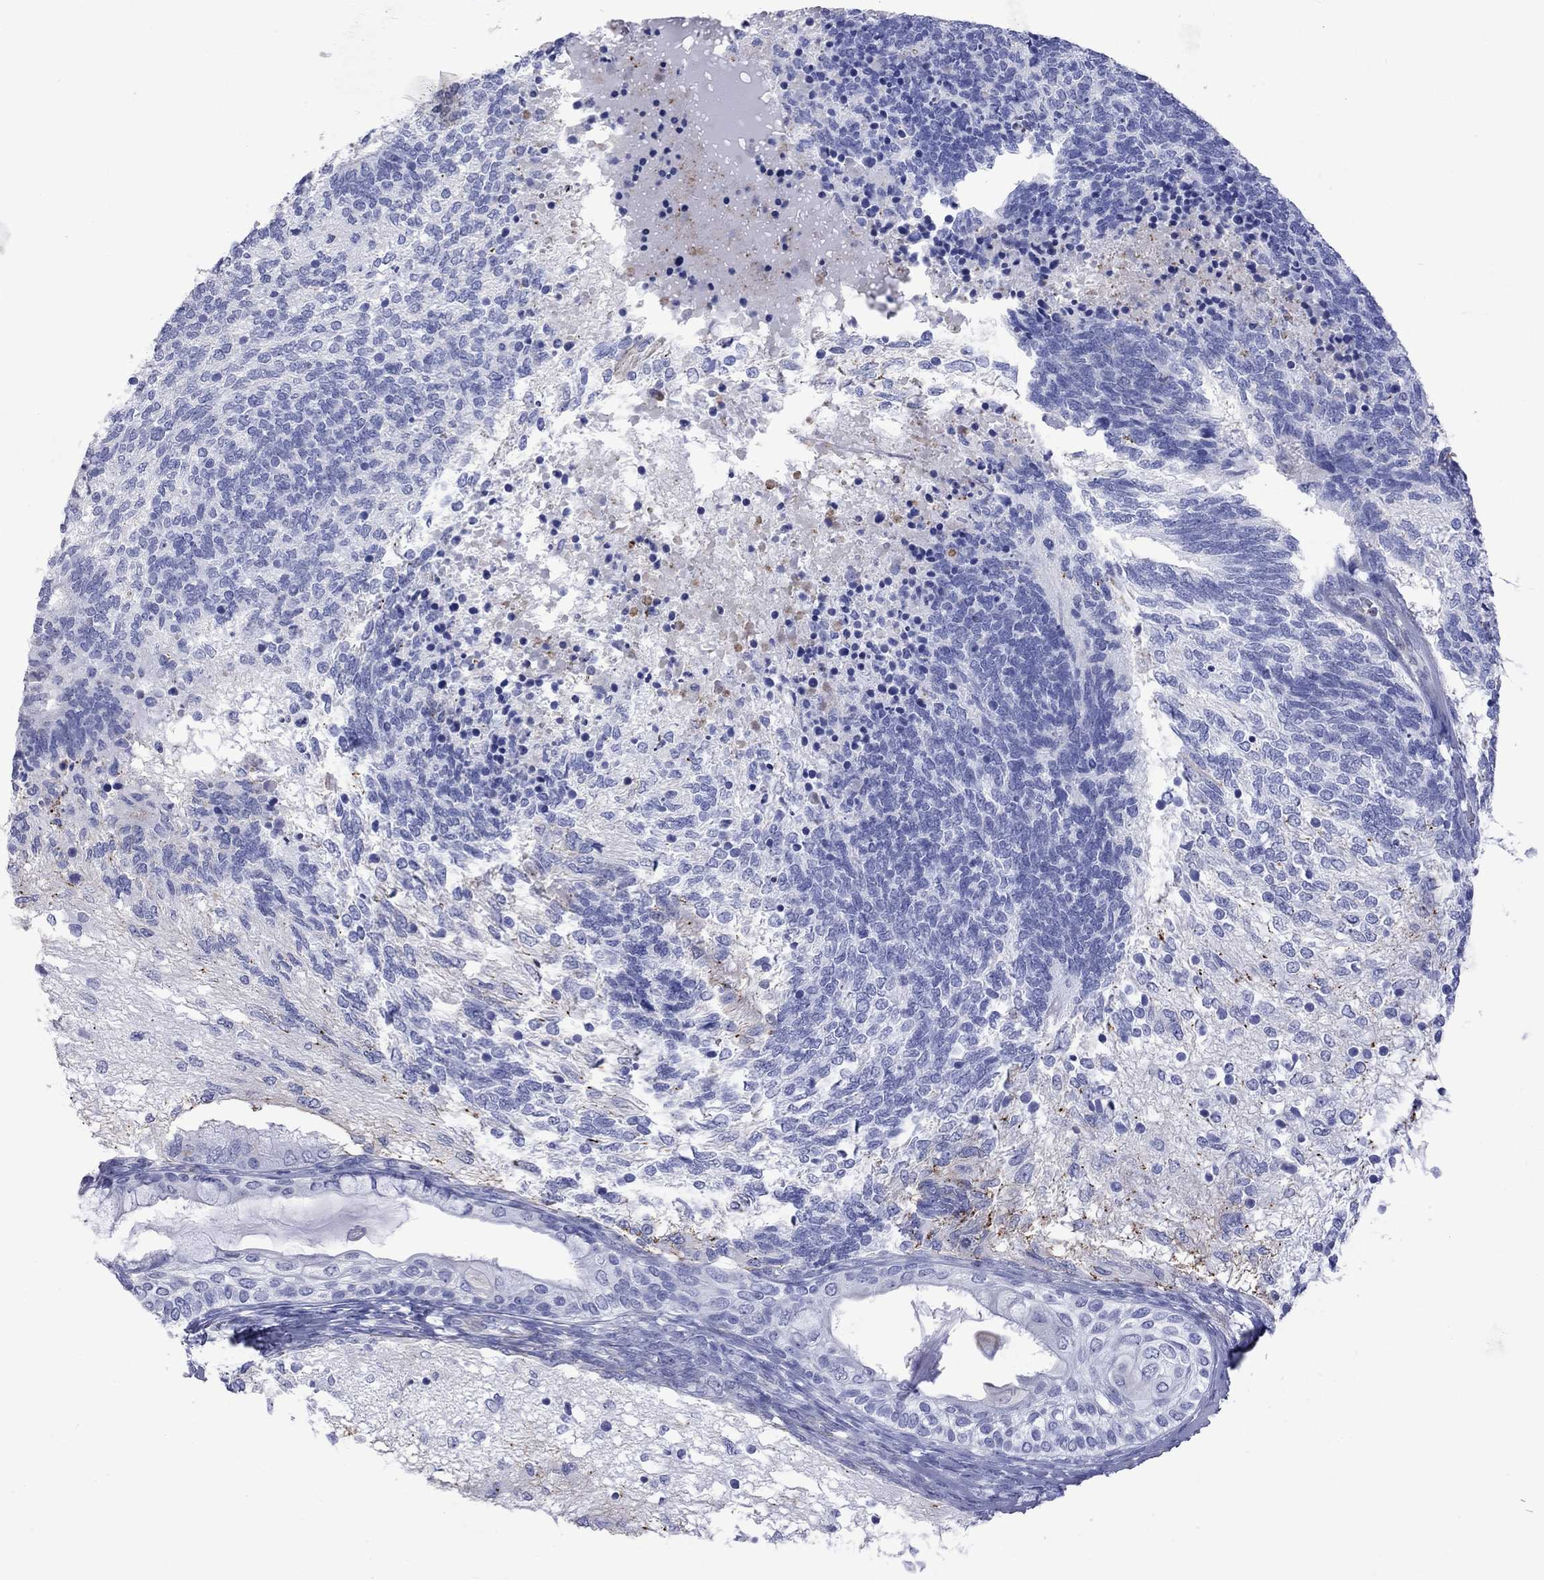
{"staining": {"intensity": "negative", "quantity": "none", "location": "none"}, "tissue": "testis cancer", "cell_type": "Tumor cells", "image_type": "cancer", "snomed": [{"axis": "morphology", "description": "Seminoma, NOS"}, {"axis": "morphology", "description": "Carcinoma, Embryonal, NOS"}, {"axis": "topography", "description": "Testis"}], "caption": "Testis seminoma stained for a protein using IHC exhibits no staining tumor cells.", "gene": "S100A3", "patient": {"sex": "male", "age": 41}}